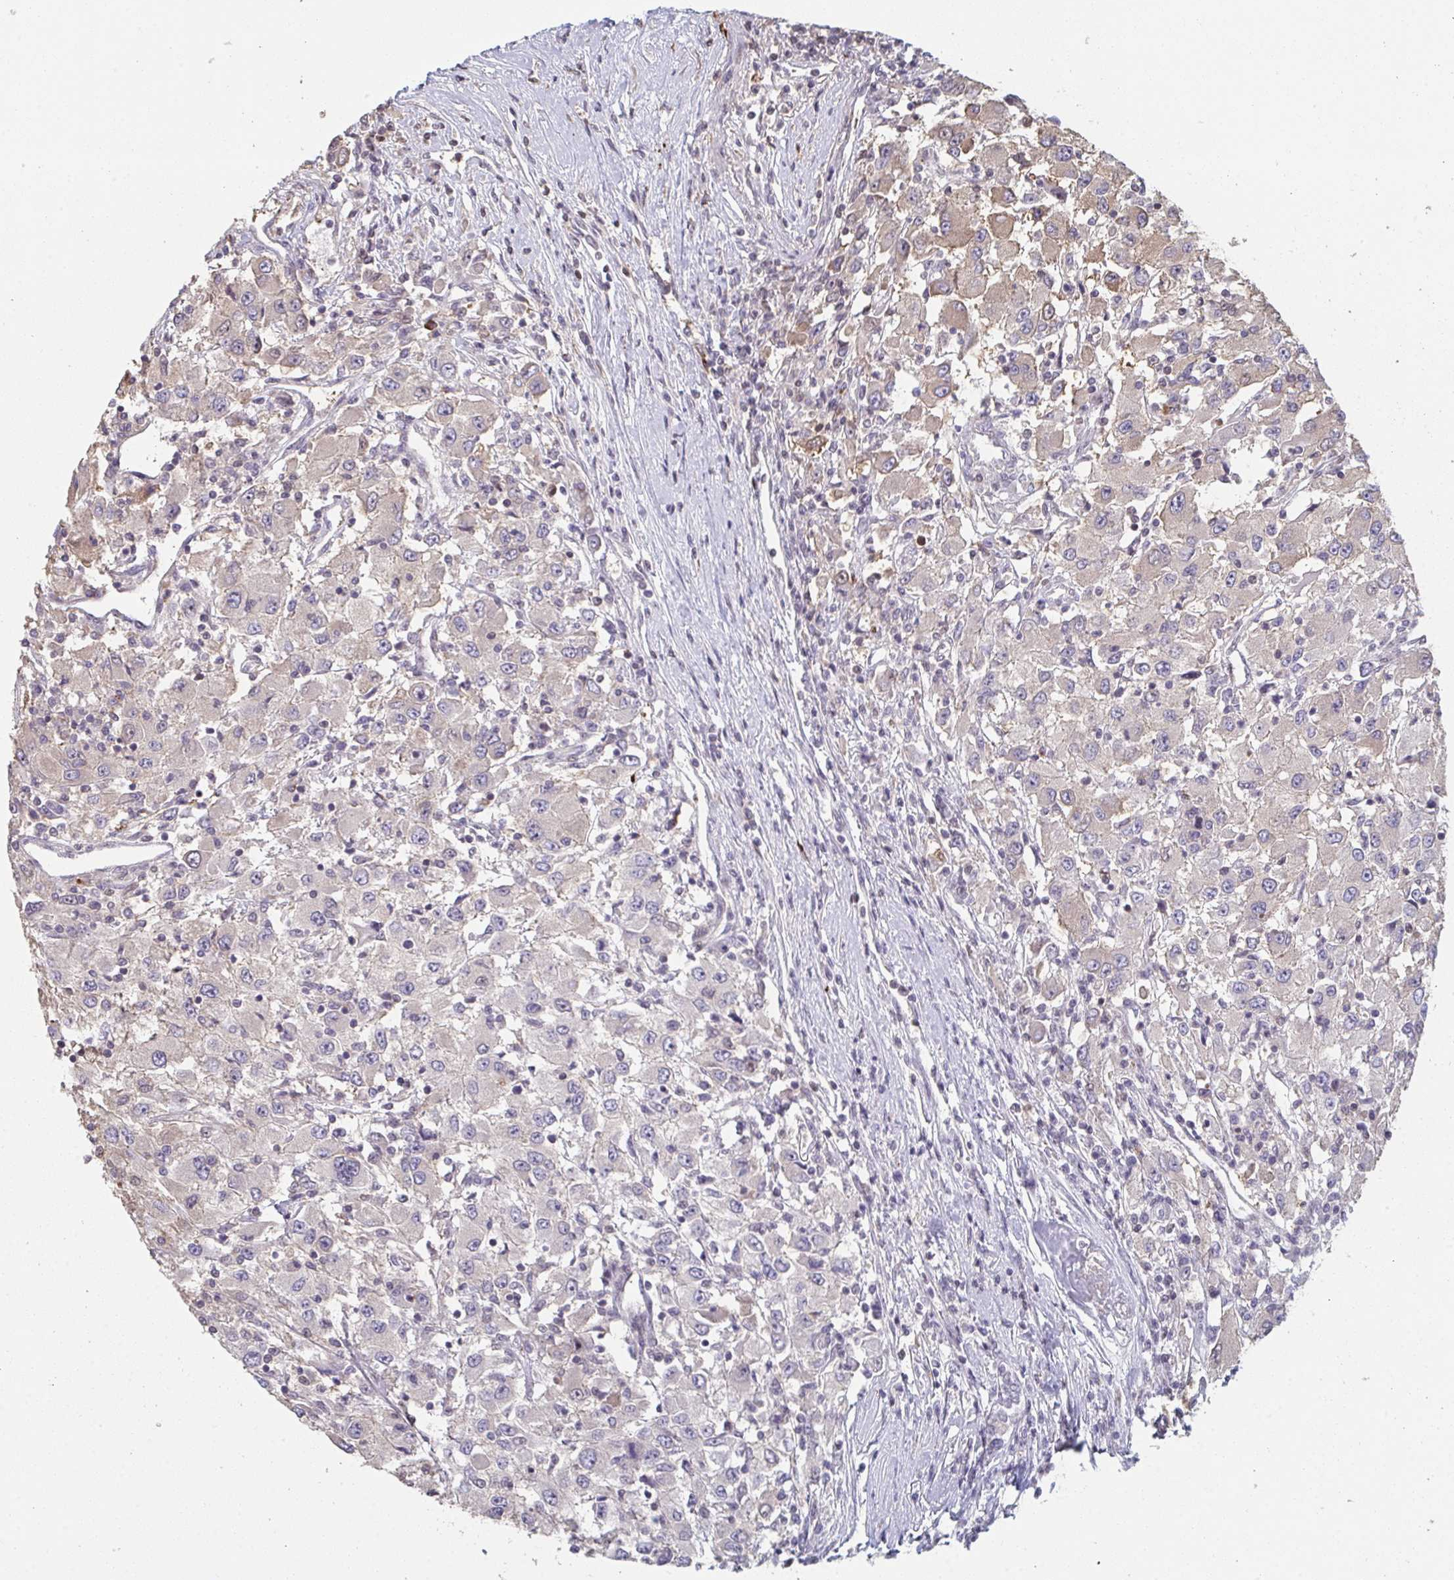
{"staining": {"intensity": "weak", "quantity": "25%-75%", "location": "cytoplasmic/membranous"}, "tissue": "renal cancer", "cell_type": "Tumor cells", "image_type": "cancer", "snomed": [{"axis": "morphology", "description": "Adenocarcinoma, NOS"}, {"axis": "topography", "description": "Kidney"}], "caption": "IHC staining of renal cancer (adenocarcinoma), which demonstrates low levels of weak cytoplasmic/membranous staining in about 25%-75% of tumor cells indicating weak cytoplasmic/membranous protein expression. The staining was performed using DAB (brown) for protein detection and nuclei were counterstained in hematoxylin (blue).", "gene": "ACD", "patient": {"sex": "female", "age": 67}}